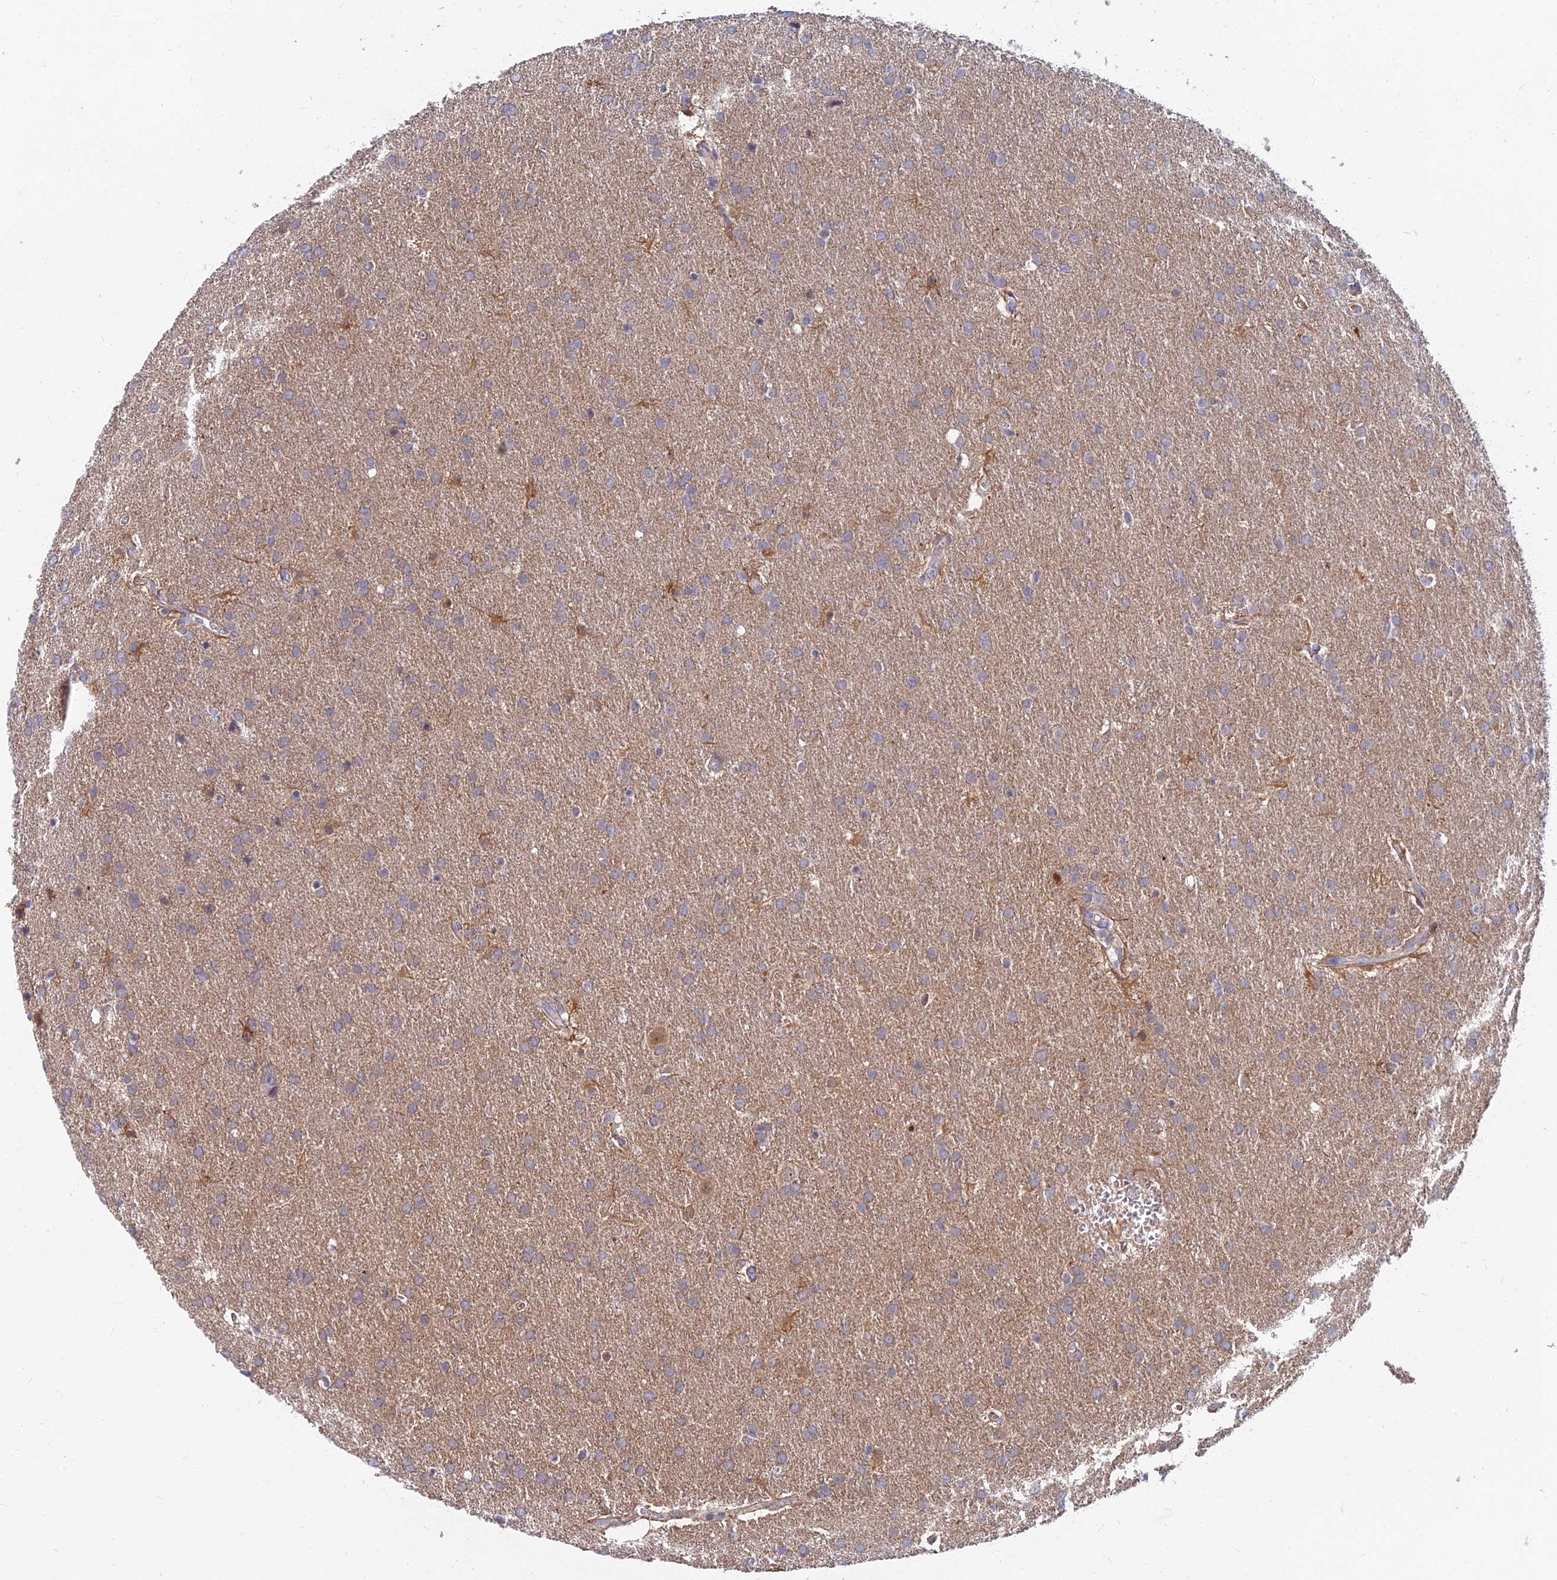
{"staining": {"intensity": "weak", "quantity": "<25%", "location": "cytoplasmic/membranous"}, "tissue": "glioma", "cell_type": "Tumor cells", "image_type": "cancer", "snomed": [{"axis": "morphology", "description": "Glioma, malignant, Low grade"}, {"axis": "topography", "description": "Brain"}], "caption": "IHC micrograph of neoplastic tissue: malignant glioma (low-grade) stained with DAB reveals no significant protein positivity in tumor cells.", "gene": "B3GALT4", "patient": {"sex": "female", "age": 32}}